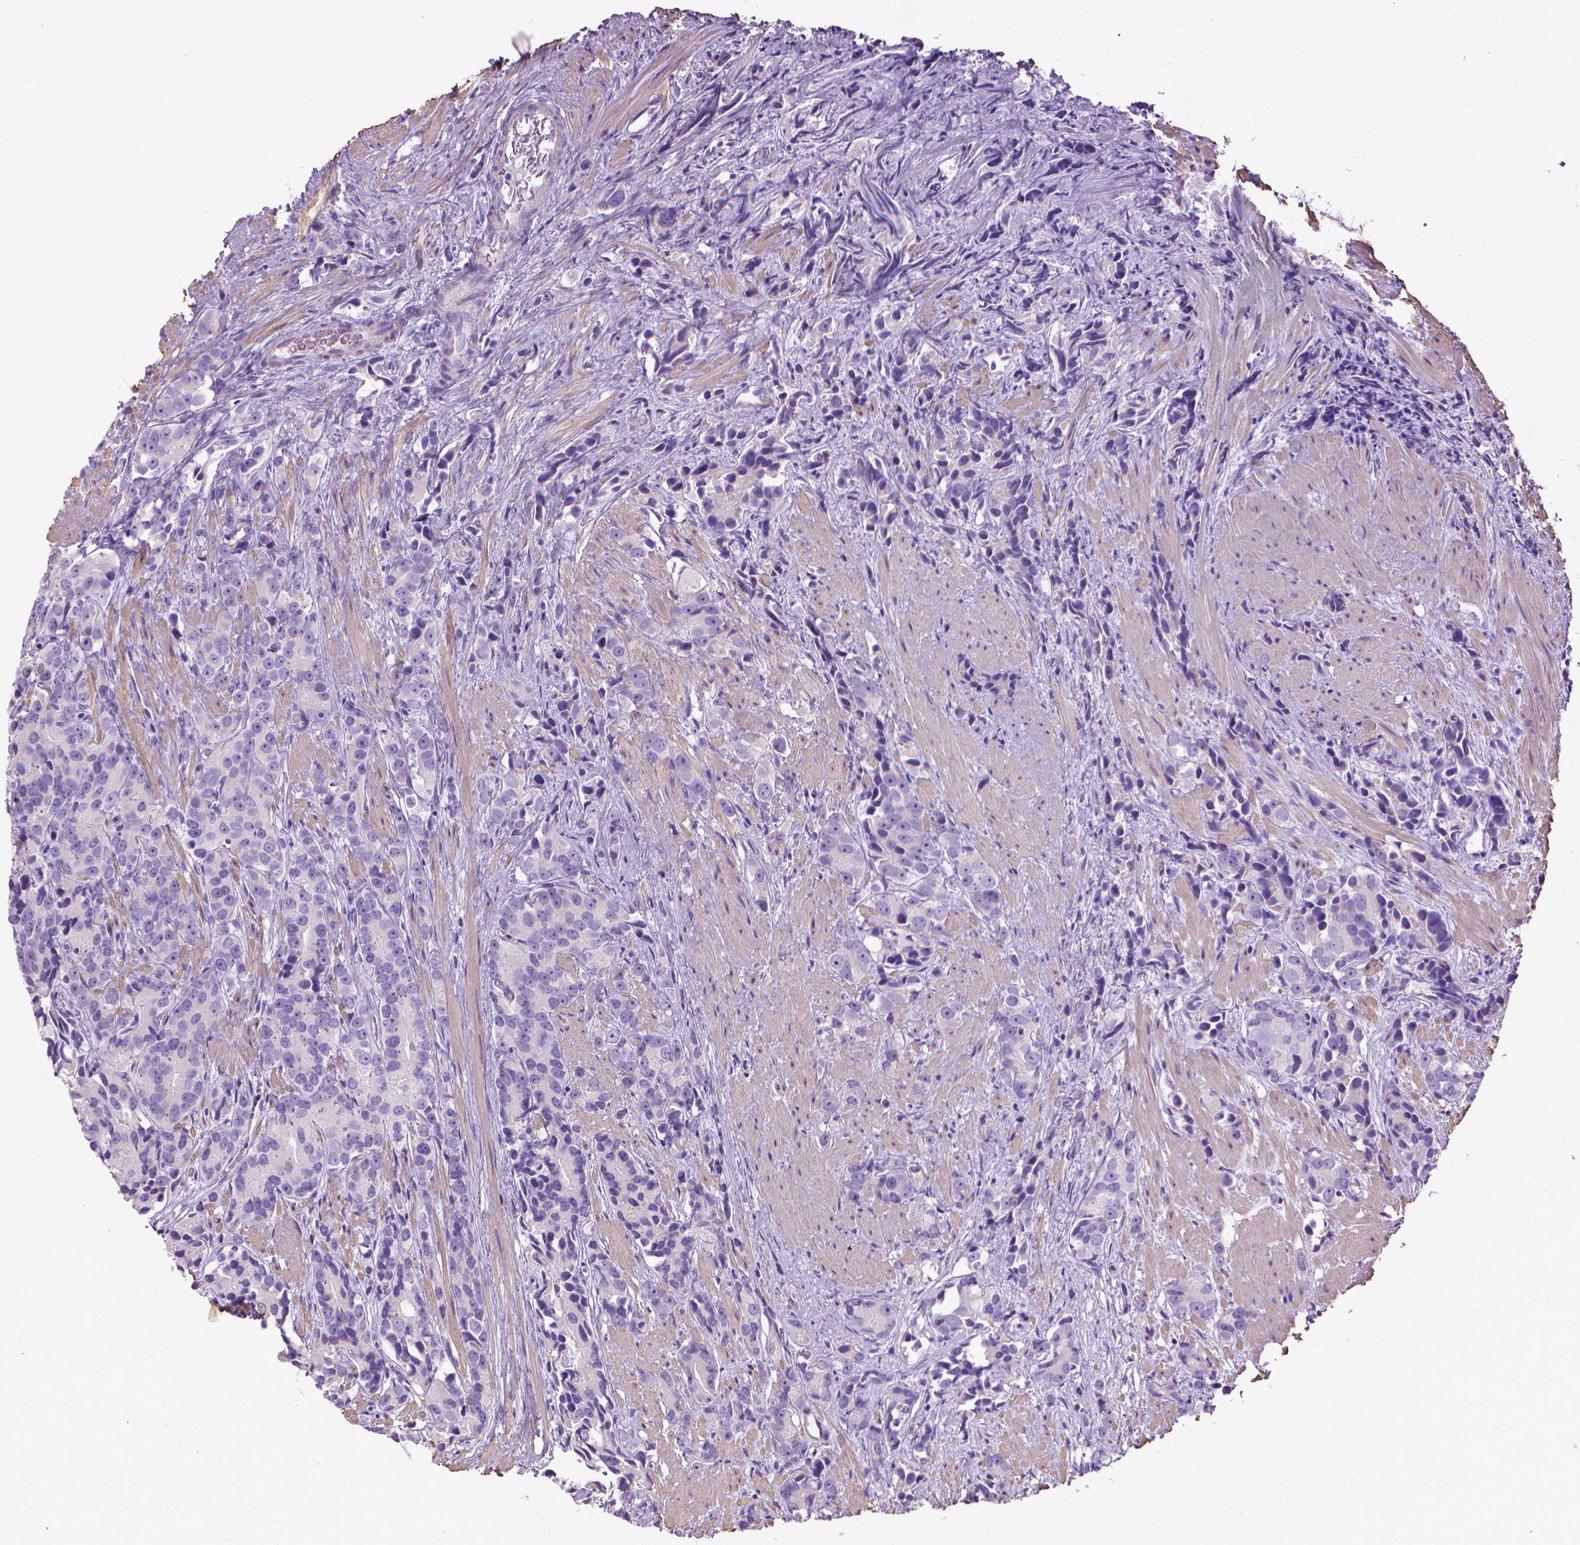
{"staining": {"intensity": "negative", "quantity": "none", "location": "none"}, "tissue": "prostate cancer", "cell_type": "Tumor cells", "image_type": "cancer", "snomed": [{"axis": "morphology", "description": "Adenocarcinoma, High grade"}, {"axis": "topography", "description": "Prostate"}], "caption": "This histopathology image is of prostate high-grade adenocarcinoma stained with immunohistochemistry (IHC) to label a protein in brown with the nuclei are counter-stained blue. There is no positivity in tumor cells.", "gene": "AQP10", "patient": {"sex": "male", "age": 90}}